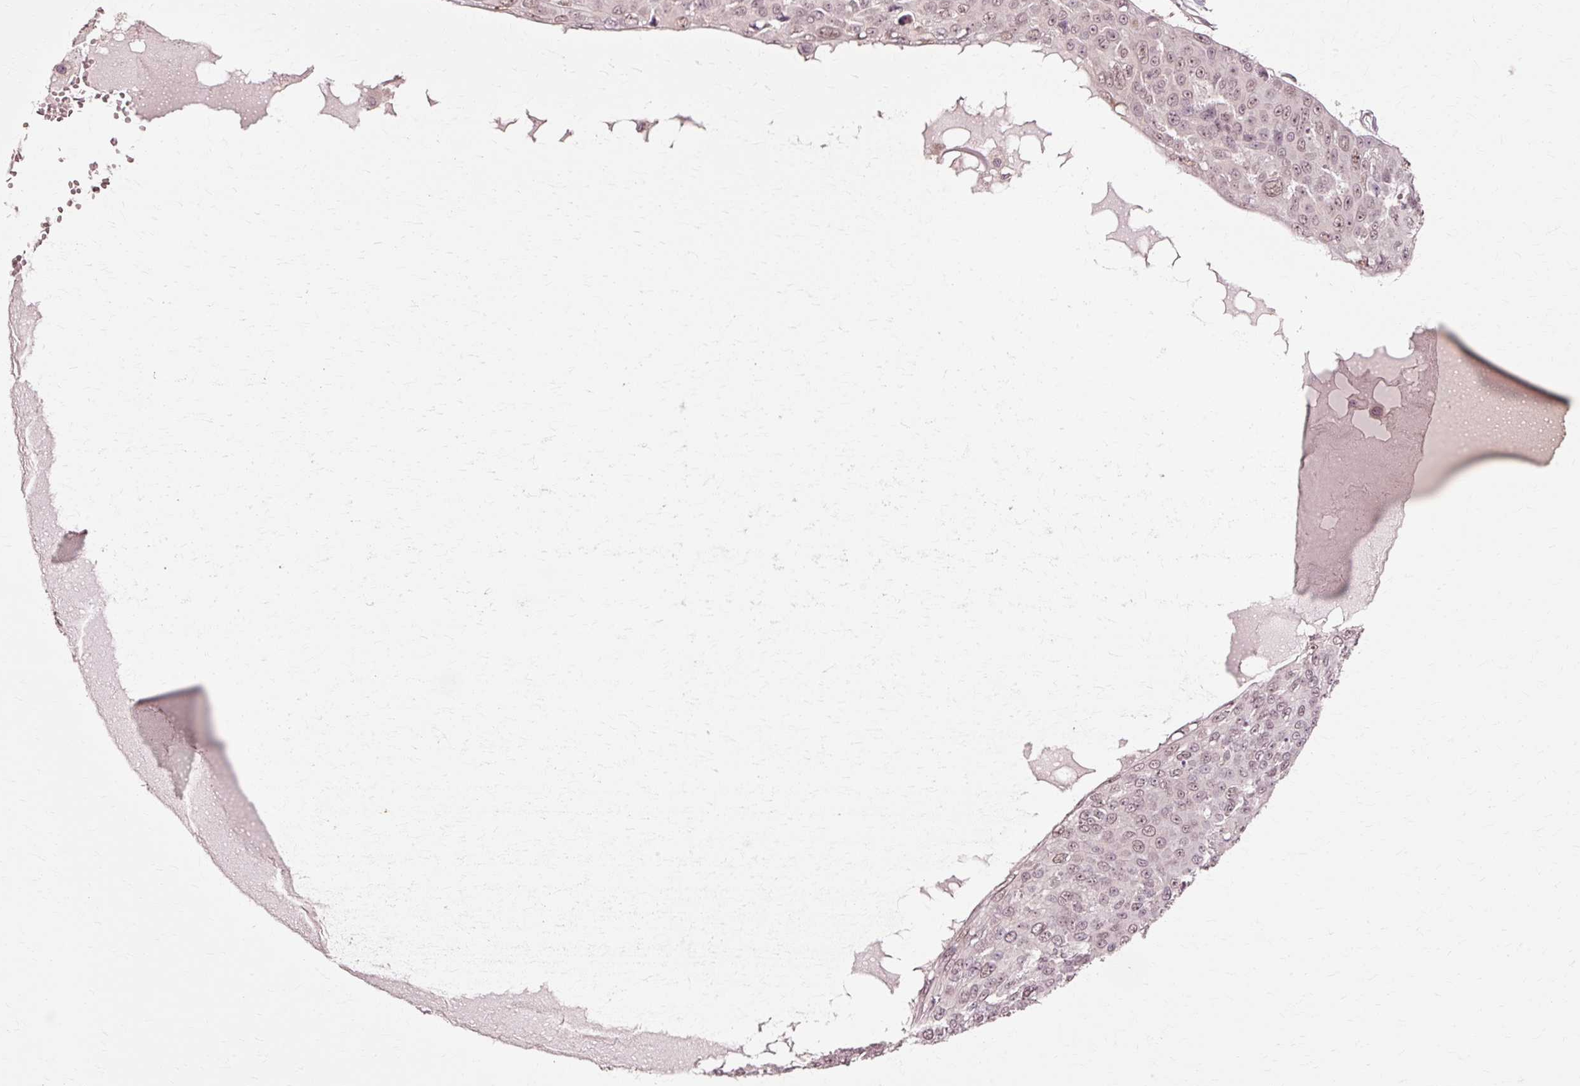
{"staining": {"intensity": "weak", "quantity": ">75%", "location": "nuclear"}, "tissue": "skin cancer", "cell_type": "Tumor cells", "image_type": "cancer", "snomed": [{"axis": "morphology", "description": "Squamous cell carcinoma, NOS"}, {"axis": "topography", "description": "Skin"}], "caption": "Skin cancer stained with immunohistochemistry displays weak nuclear expression in about >75% of tumor cells. The staining was performed using DAB (3,3'-diaminobenzidine), with brown indicating positive protein expression. Nuclei are stained blue with hematoxylin.", "gene": "RGPD5", "patient": {"sex": "male", "age": 71}}